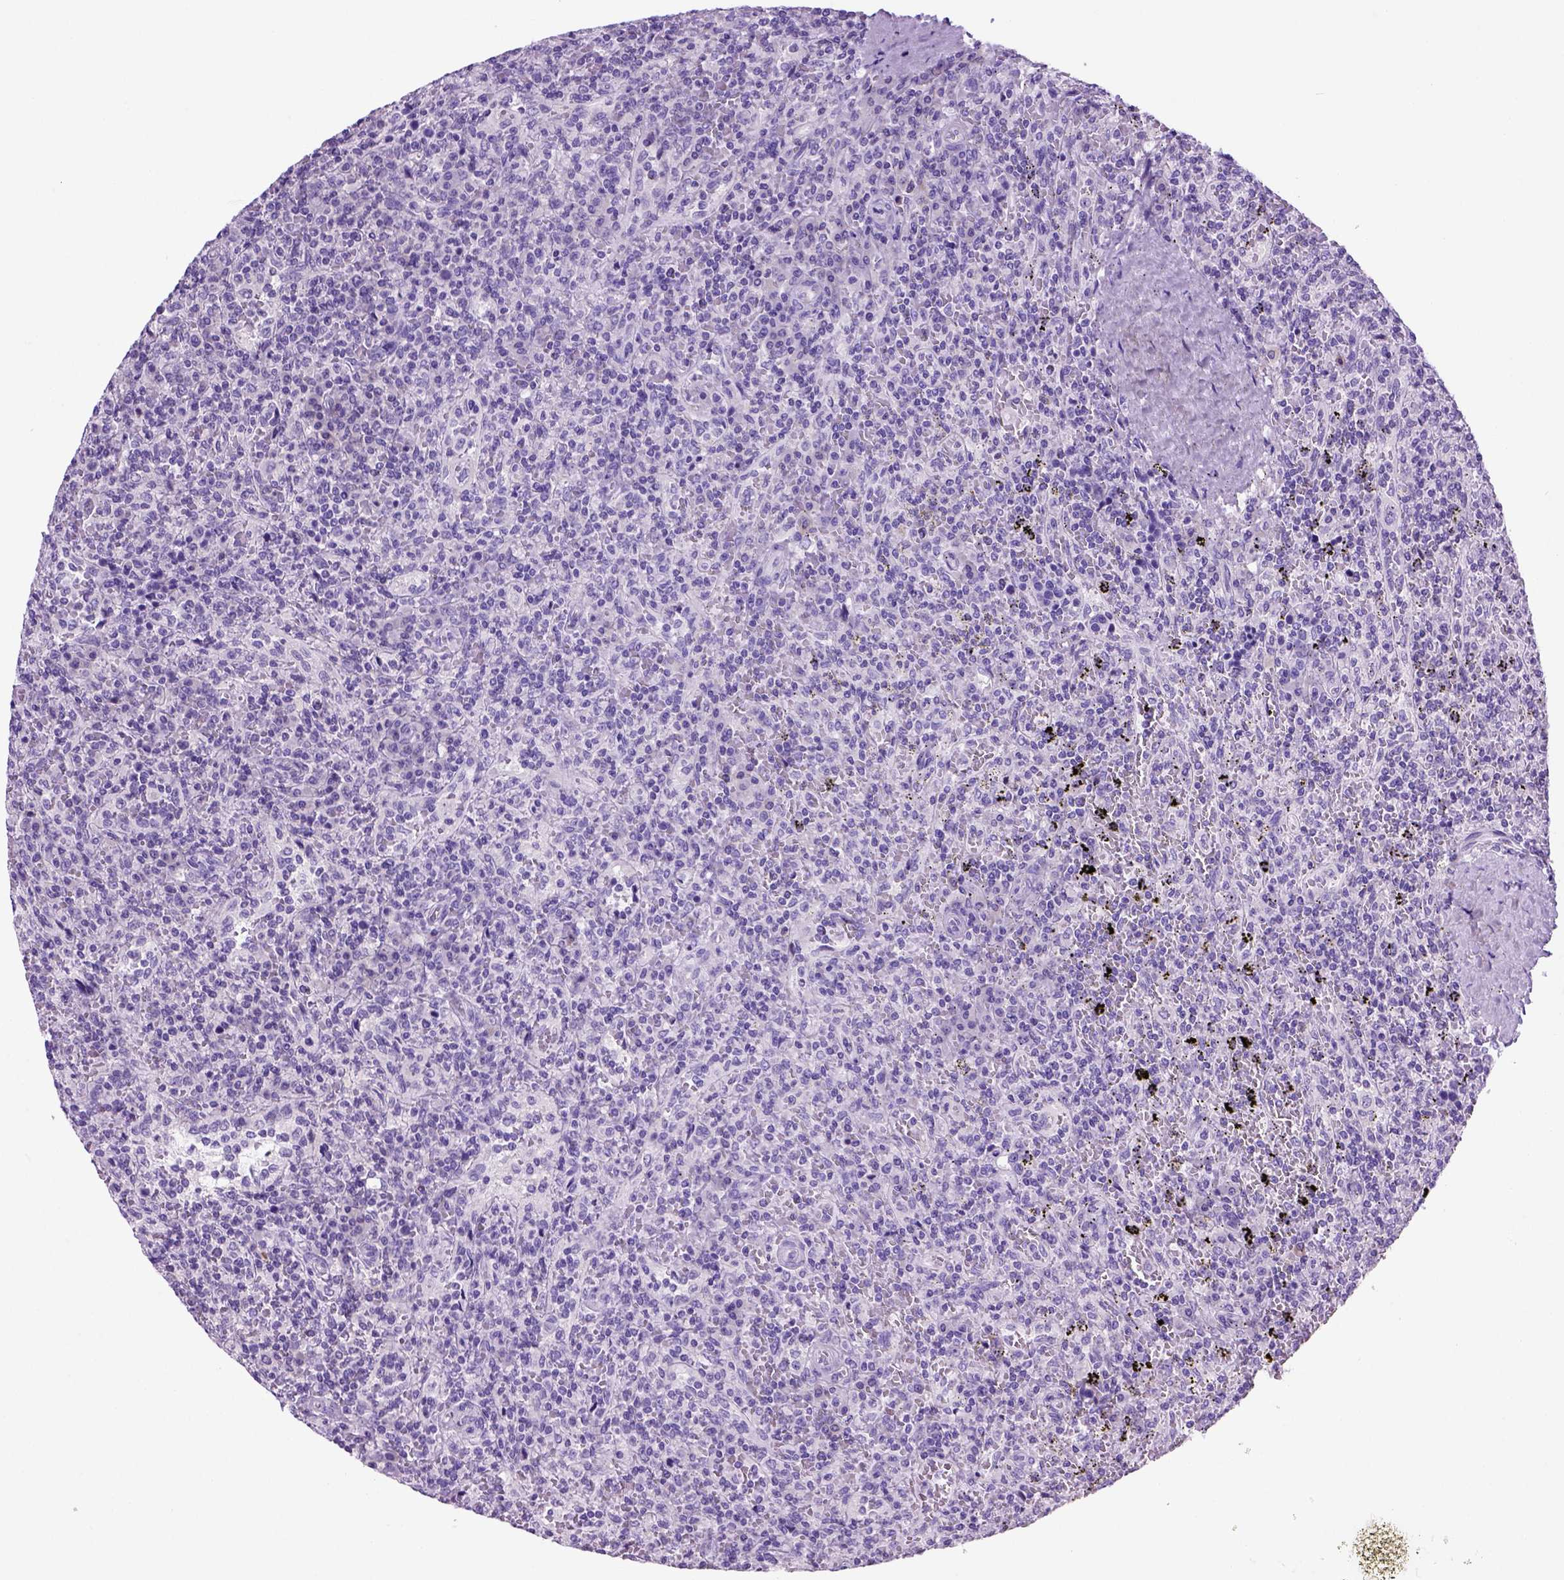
{"staining": {"intensity": "negative", "quantity": "none", "location": "none"}, "tissue": "lymphoma", "cell_type": "Tumor cells", "image_type": "cancer", "snomed": [{"axis": "morphology", "description": "Malignant lymphoma, non-Hodgkin's type, Low grade"}, {"axis": "topography", "description": "Spleen"}], "caption": "The histopathology image reveals no significant expression in tumor cells of malignant lymphoma, non-Hodgkin's type (low-grade). (Stains: DAB (3,3'-diaminobenzidine) immunohistochemistry (IHC) with hematoxylin counter stain, Microscopy: brightfield microscopy at high magnification).", "gene": "HHIPL2", "patient": {"sex": "male", "age": 62}}